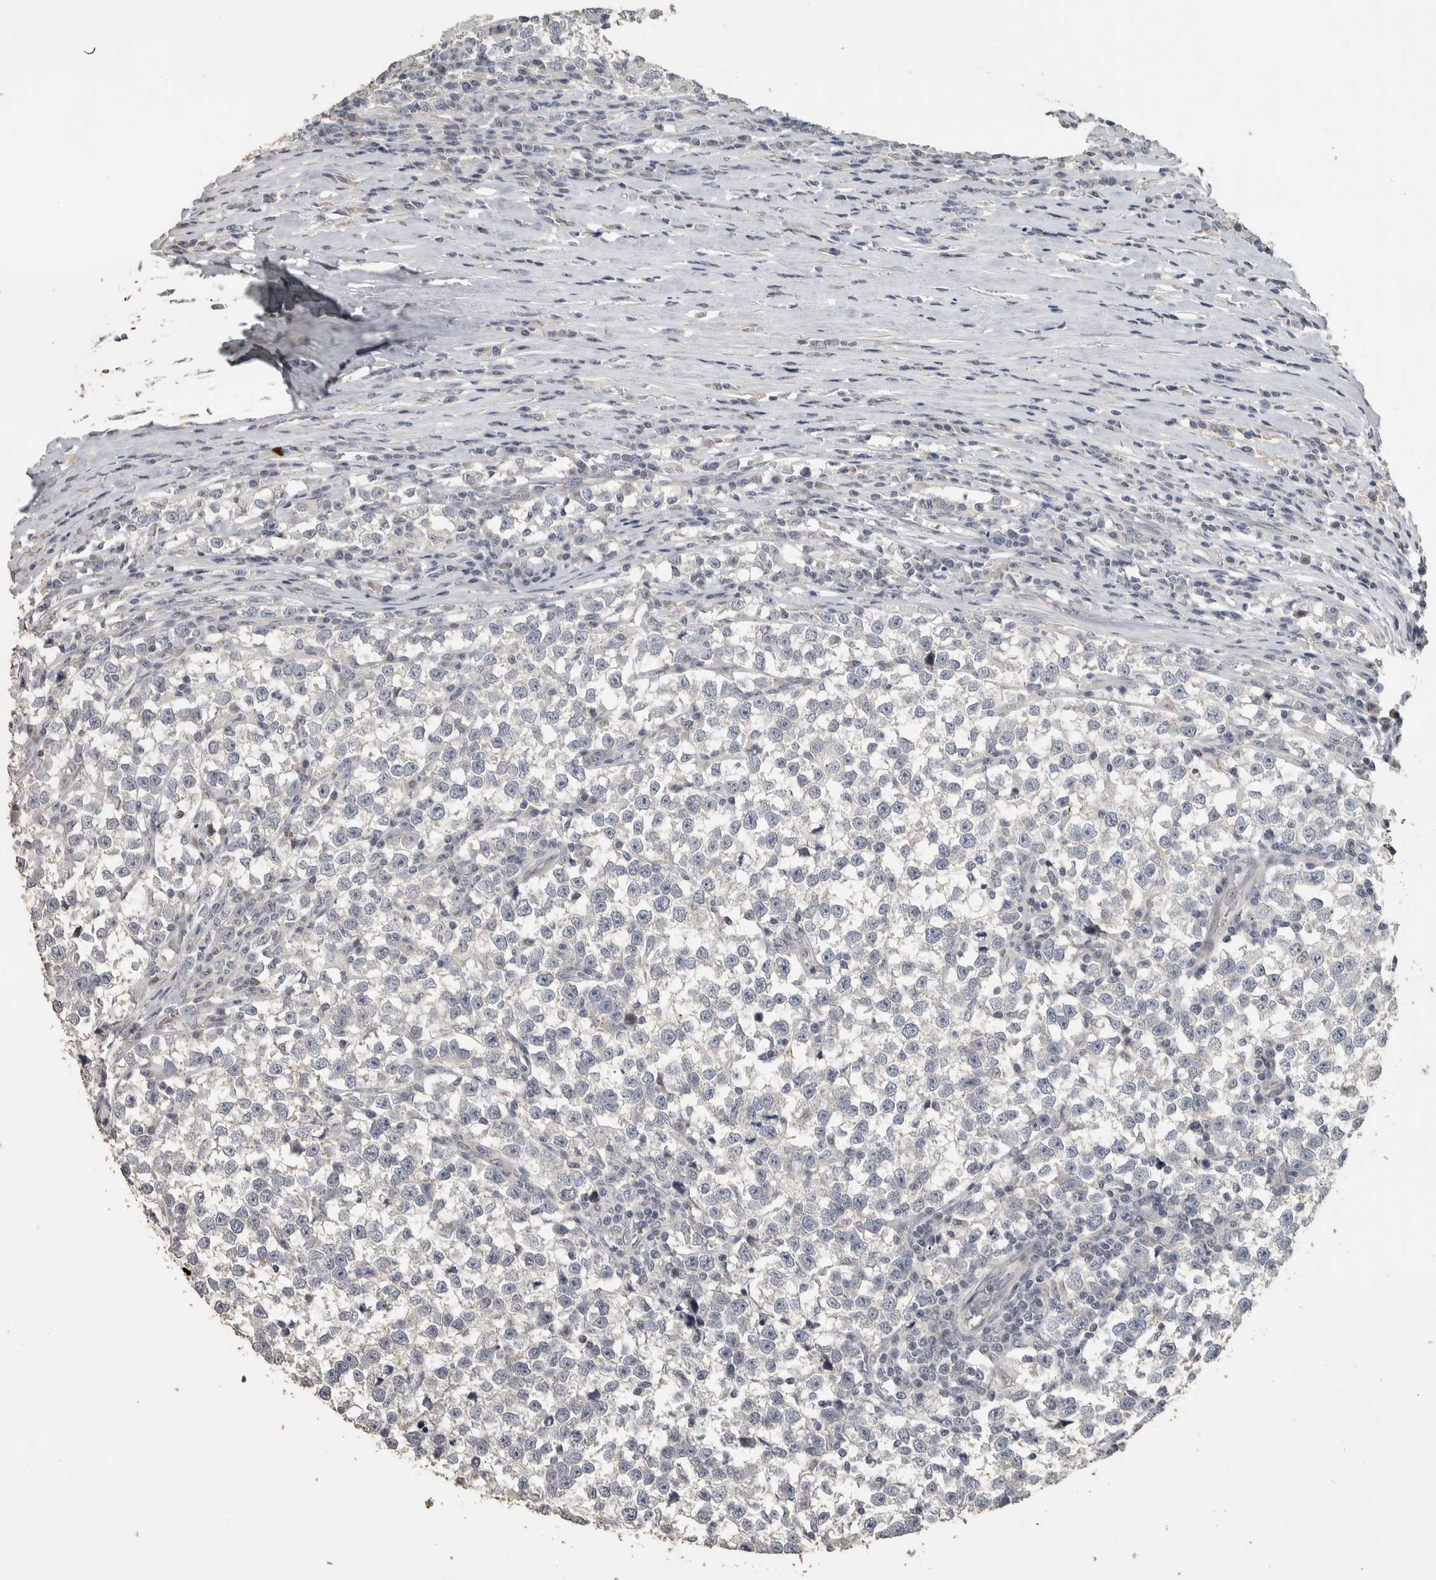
{"staining": {"intensity": "negative", "quantity": "none", "location": "none"}, "tissue": "testis cancer", "cell_type": "Tumor cells", "image_type": "cancer", "snomed": [{"axis": "morphology", "description": "Normal tissue, NOS"}, {"axis": "morphology", "description": "Seminoma, NOS"}, {"axis": "topography", "description": "Testis"}], "caption": "IHC of testis cancer (seminoma) shows no expression in tumor cells. The staining was performed using DAB to visualize the protein expression in brown, while the nuclei were stained in blue with hematoxylin (Magnification: 20x).", "gene": "NECAB1", "patient": {"sex": "male", "age": 43}}